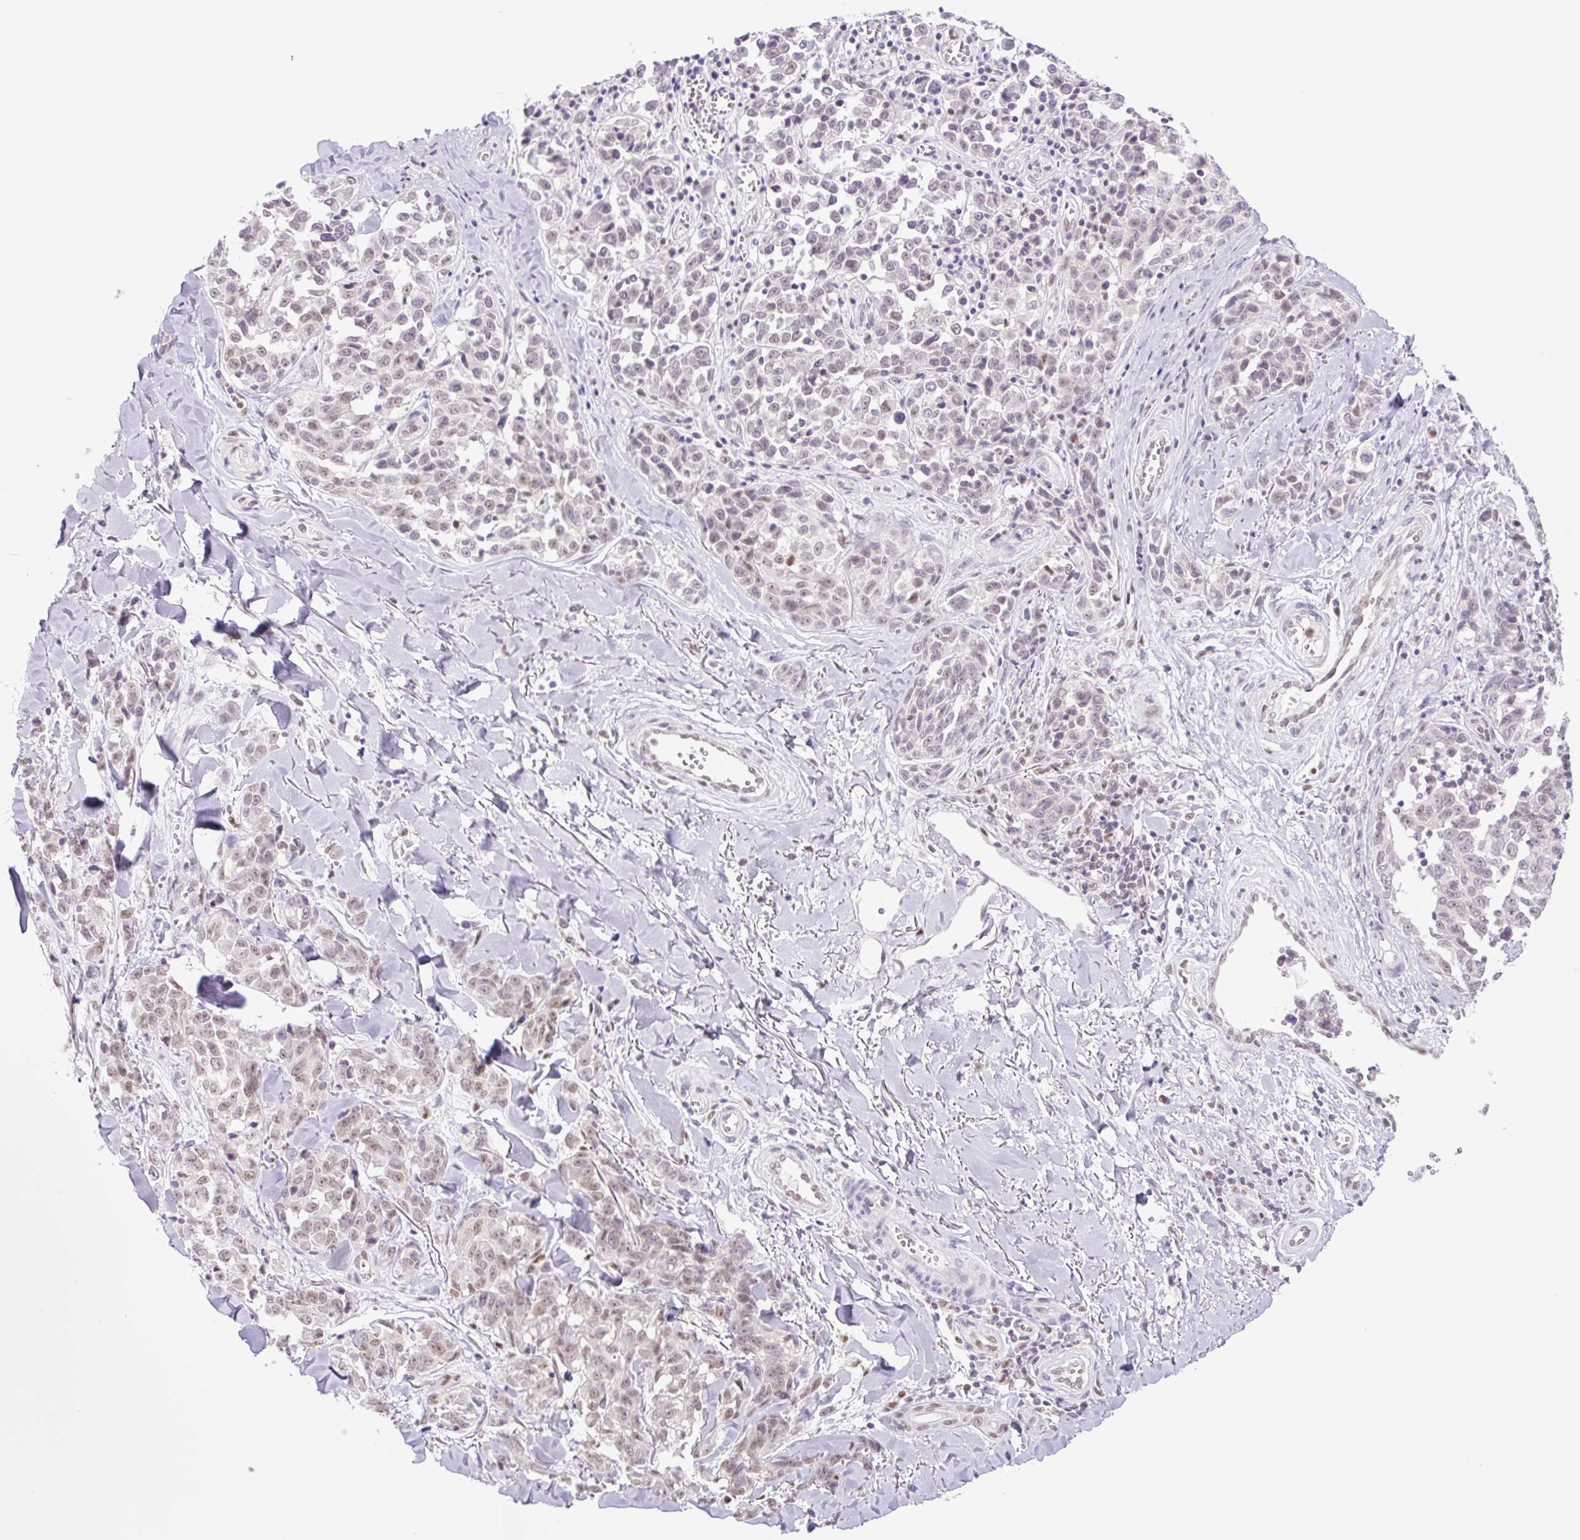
{"staining": {"intensity": "weak", "quantity": "25%-75%", "location": "nuclear"}, "tissue": "melanoma", "cell_type": "Tumor cells", "image_type": "cancer", "snomed": [{"axis": "morphology", "description": "Malignant melanoma, NOS"}, {"axis": "topography", "description": "Skin"}], "caption": "Malignant melanoma tissue displays weak nuclear staining in approximately 25%-75% of tumor cells", "gene": "TLE3", "patient": {"sex": "female", "age": 64}}